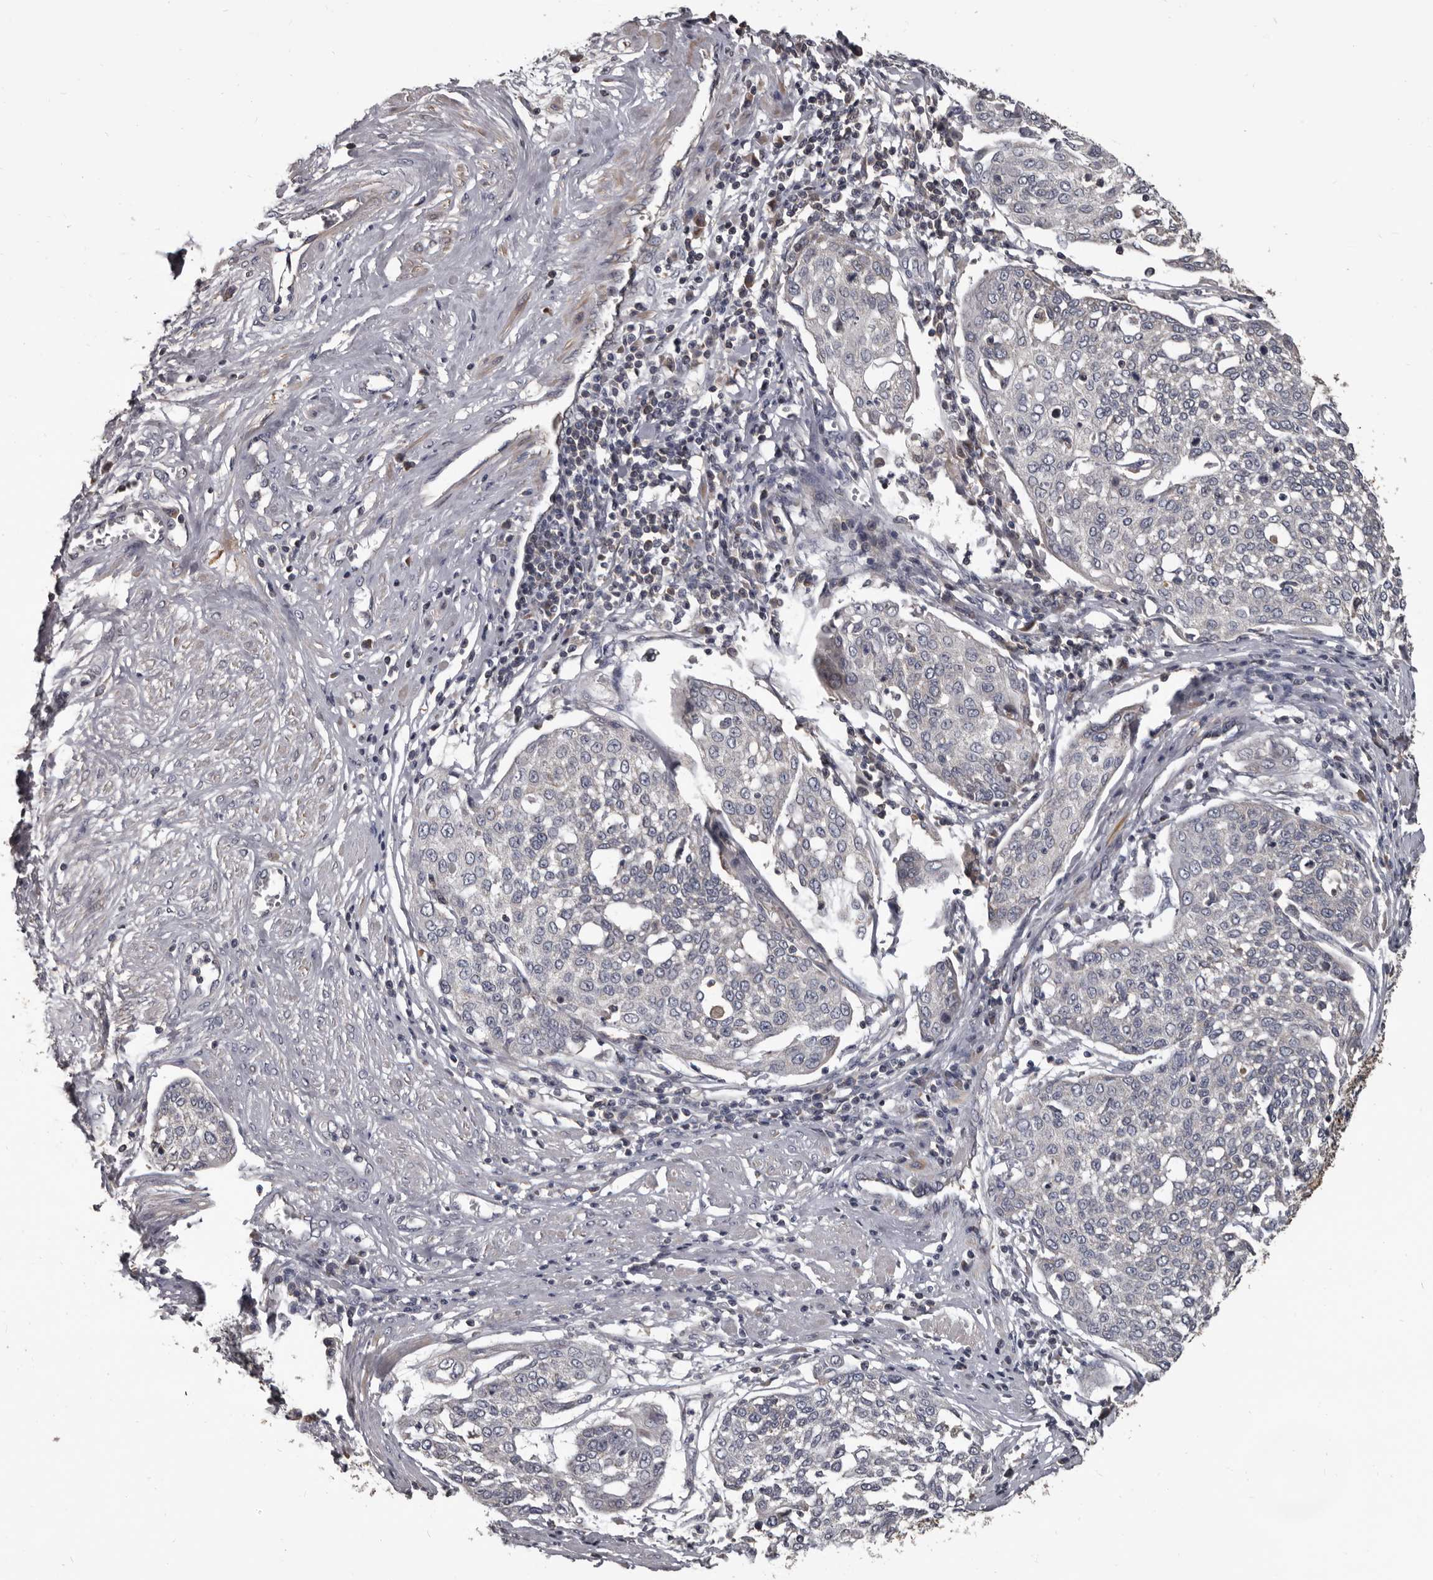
{"staining": {"intensity": "negative", "quantity": "none", "location": "none"}, "tissue": "cervical cancer", "cell_type": "Tumor cells", "image_type": "cancer", "snomed": [{"axis": "morphology", "description": "Squamous cell carcinoma, NOS"}, {"axis": "topography", "description": "Cervix"}], "caption": "The histopathology image displays no significant positivity in tumor cells of squamous cell carcinoma (cervical).", "gene": "ALDH5A1", "patient": {"sex": "female", "age": 34}}